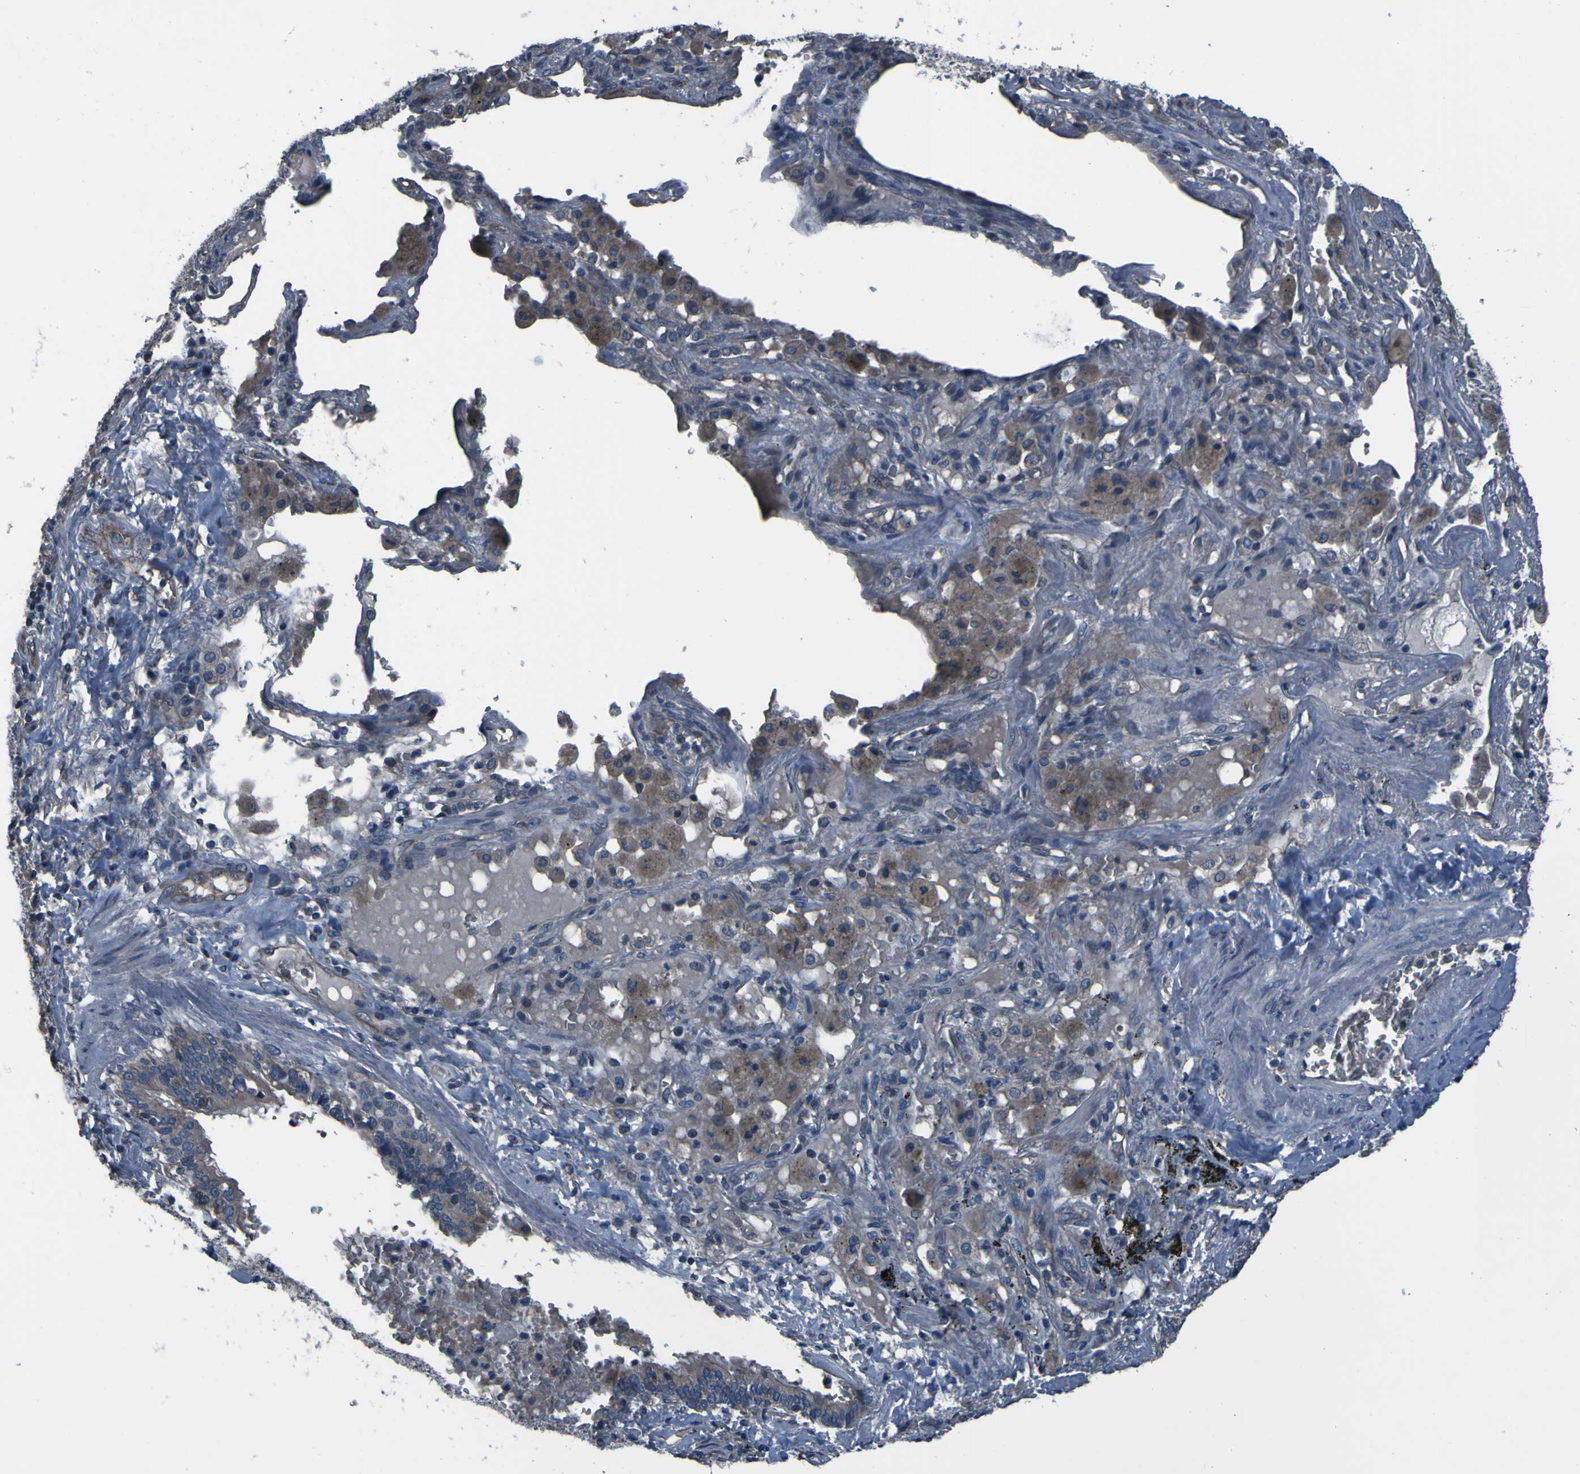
{"staining": {"intensity": "weak", "quantity": "25%-75%", "location": "cytoplasmic/membranous"}, "tissue": "lung cancer", "cell_type": "Tumor cells", "image_type": "cancer", "snomed": [{"axis": "morphology", "description": "Squamous cell carcinoma, NOS"}, {"axis": "topography", "description": "Lung"}], "caption": "Brown immunohistochemical staining in squamous cell carcinoma (lung) exhibits weak cytoplasmic/membranous positivity in approximately 25%-75% of tumor cells.", "gene": "GRAMD1A", "patient": {"sex": "male", "age": 57}}